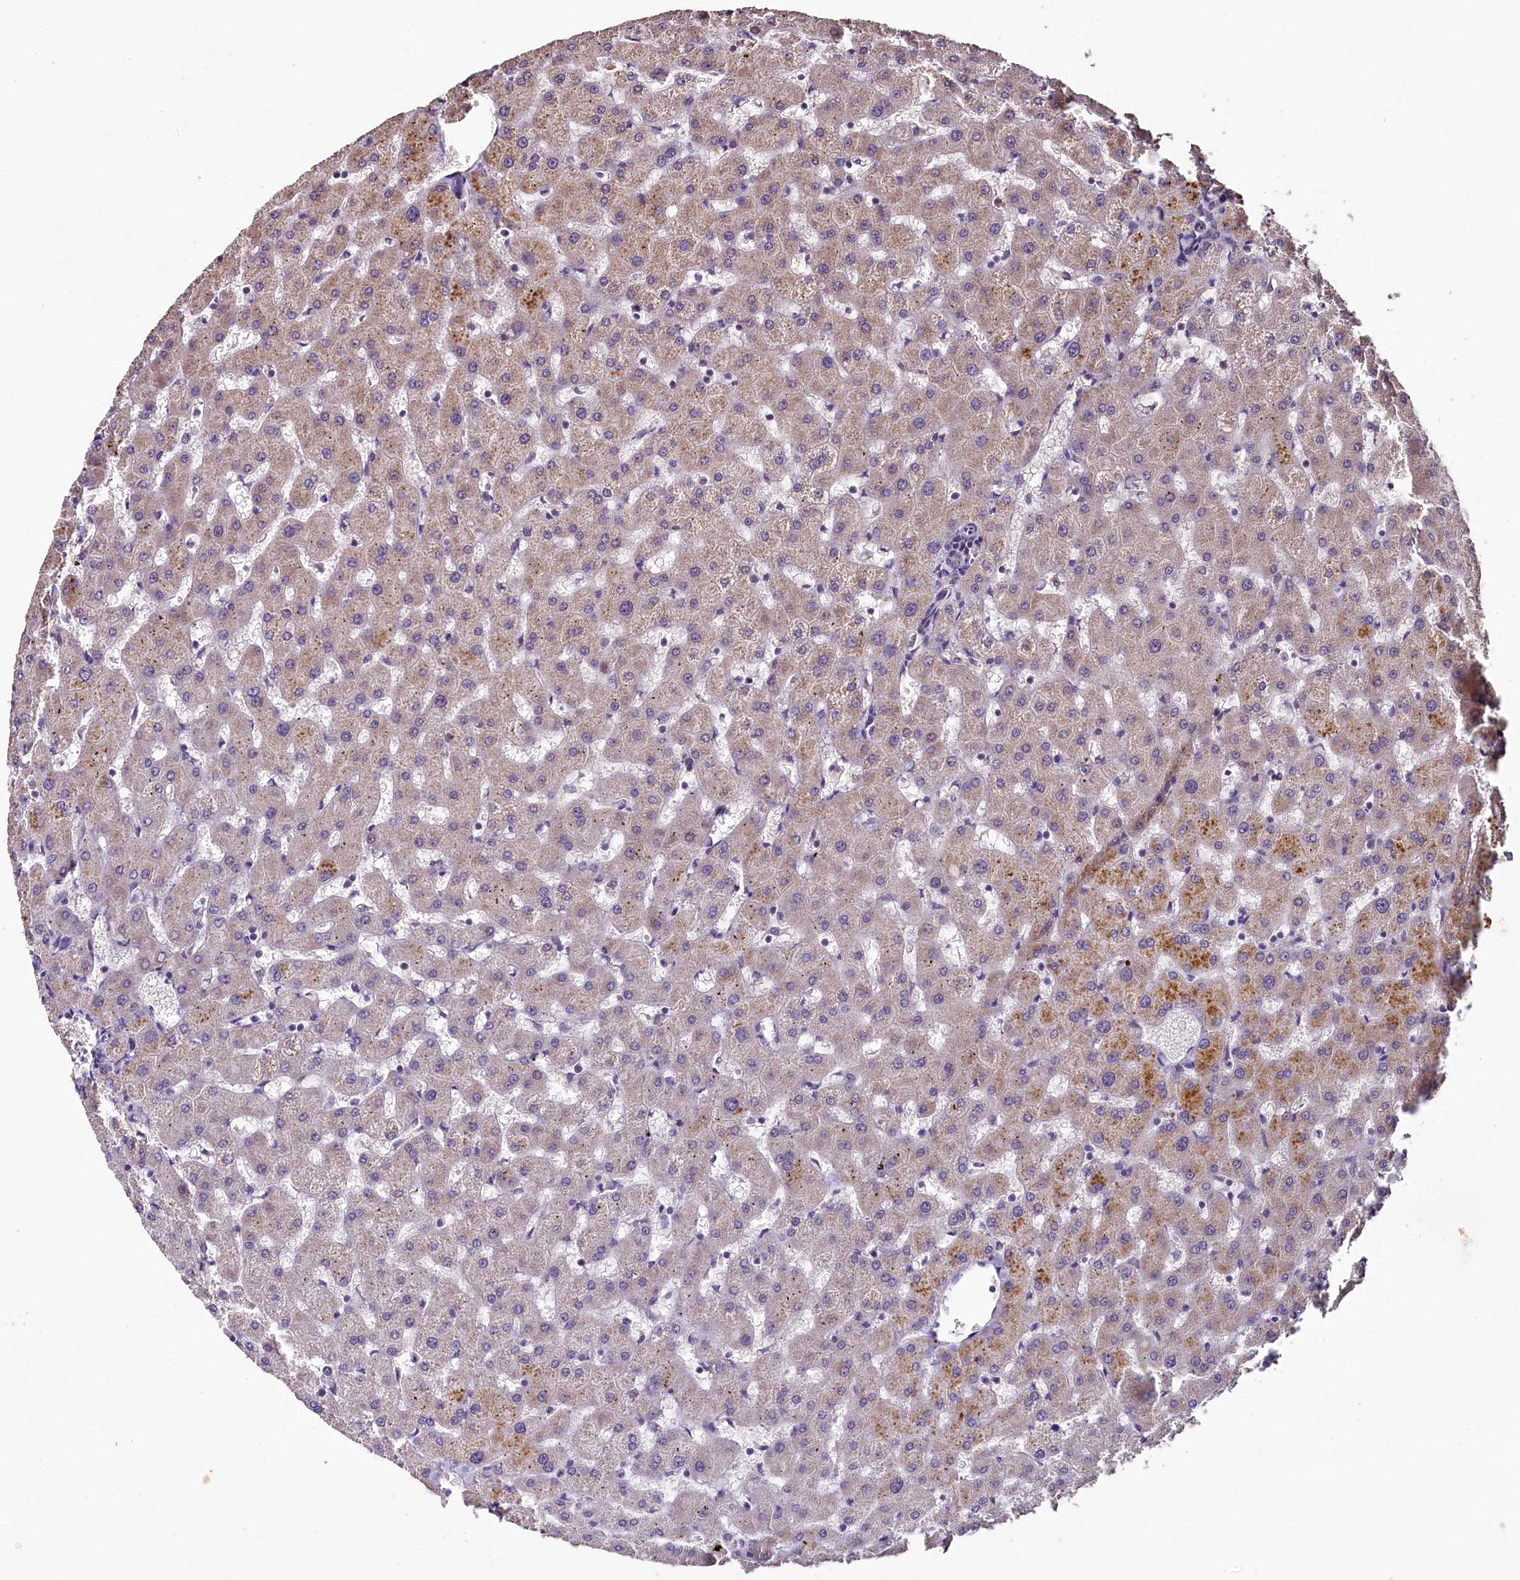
{"staining": {"intensity": "negative", "quantity": "none", "location": "none"}, "tissue": "liver", "cell_type": "Cholangiocytes", "image_type": "normal", "snomed": [{"axis": "morphology", "description": "Normal tissue, NOS"}, {"axis": "topography", "description": "Liver"}], "caption": "IHC of benign liver exhibits no expression in cholangiocytes.", "gene": "COQ9", "patient": {"sex": "female", "age": 63}}